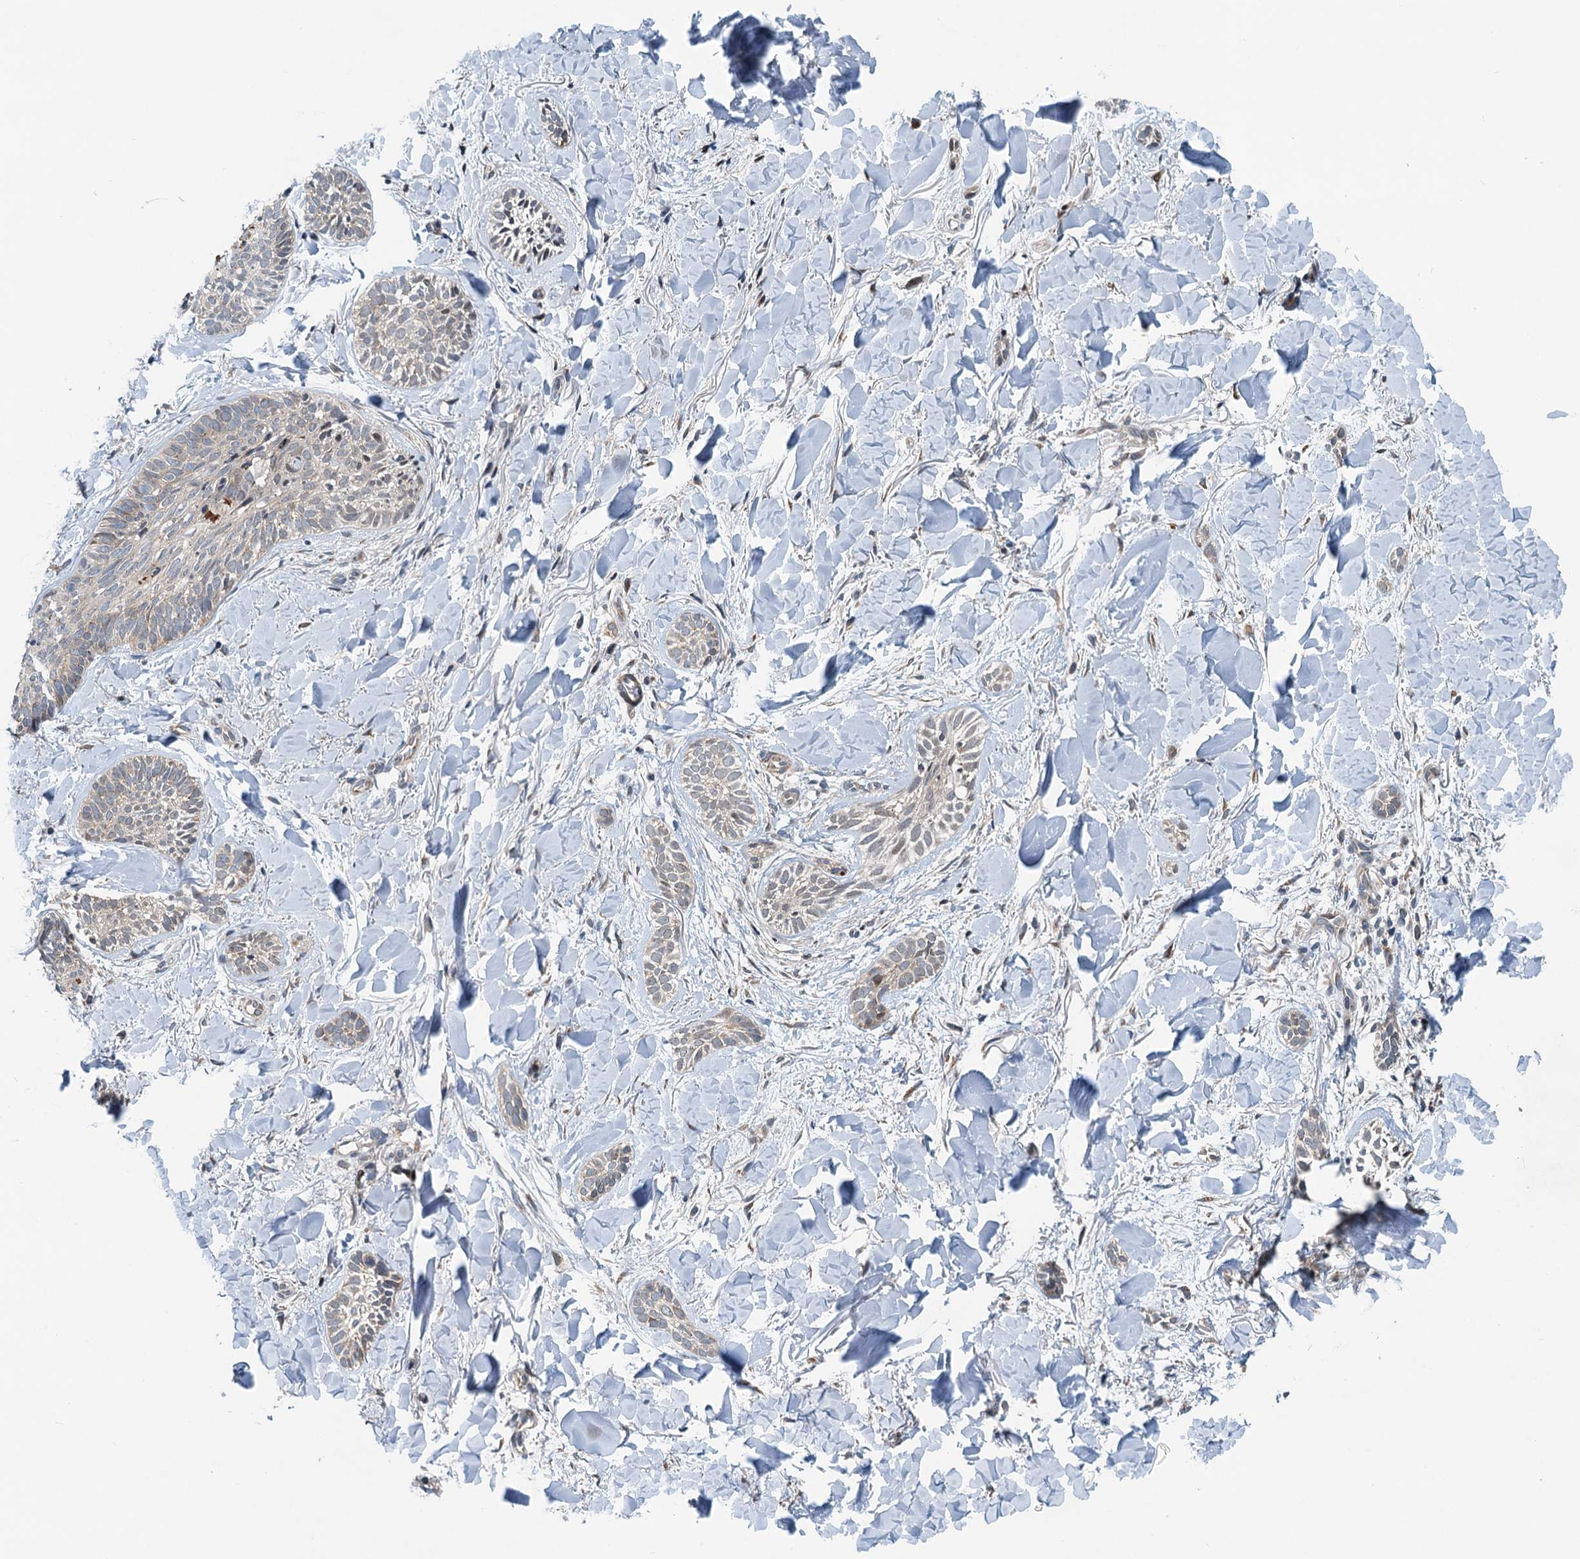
{"staining": {"intensity": "weak", "quantity": "<25%", "location": "cytoplasmic/membranous"}, "tissue": "skin cancer", "cell_type": "Tumor cells", "image_type": "cancer", "snomed": [{"axis": "morphology", "description": "Basal cell carcinoma"}, {"axis": "topography", "description": "Skin"}], "caption": "The micrograph reveals no staining of tumor cells in skin basal cell carcinoma. The staining is performed using DAB brown chromogen with nuclei counter-stained in using hematoxylin.", "gene": "DYNC2I2", "patient": {"sex": "female", "age": 59}}